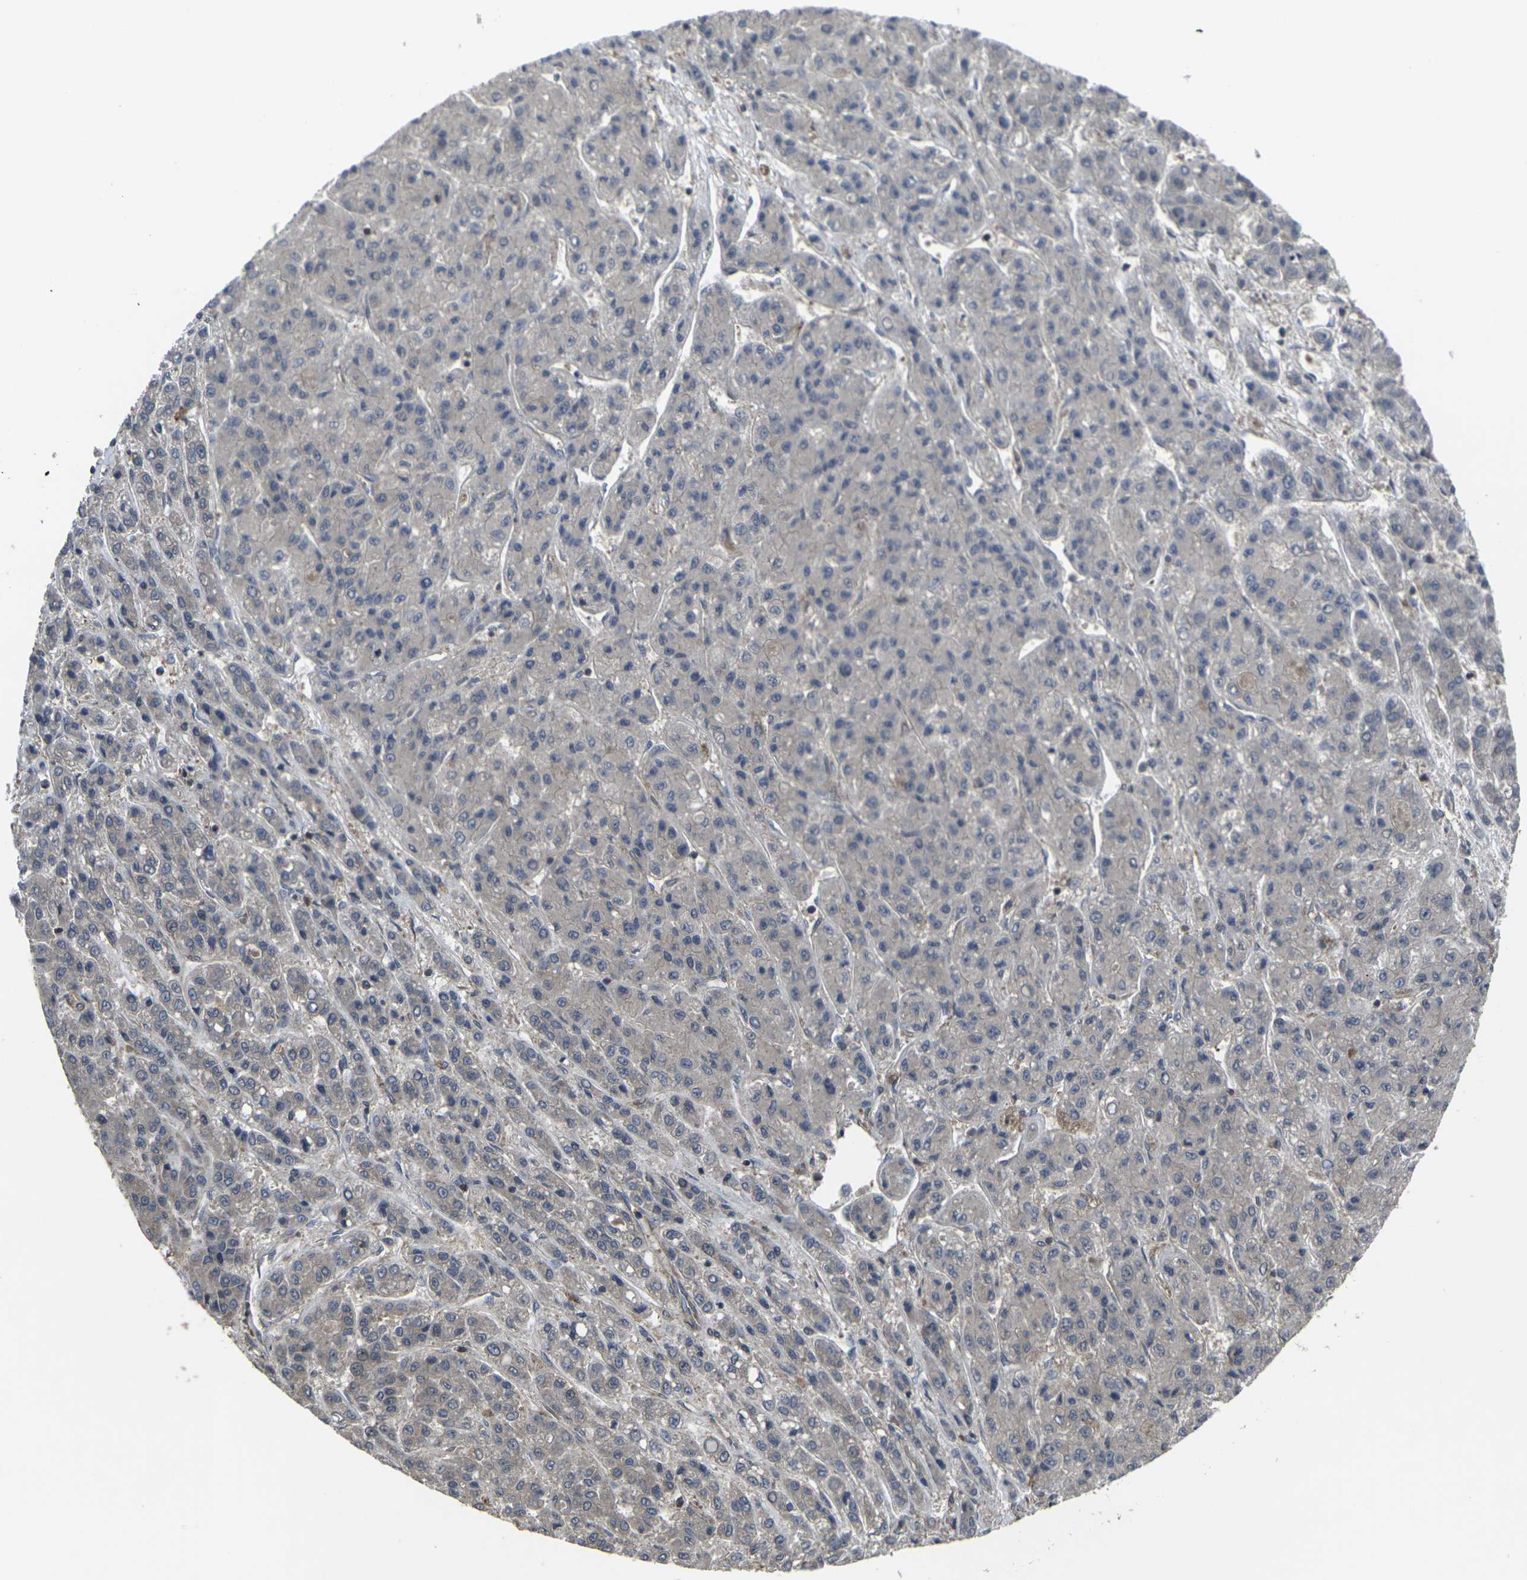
{"staining": {"intensity": "moderate", "quantity": "<25%", "location": "cytoplasmic/membranous"}, "tissue": "liver cancer", "cell_type": "Tumor cells", "image_type": "cancer", "snomed": [{"axis": "morphology", "description": "Carcinoma, Hepatocellular, NOS"}, {"axis": "topography", "description": "Liver"}], "caption": "Immunohistochemical staining of liver cancer demonstrates moderate cytoplasmic/membranous protein staining in about <25% of tumor cells.", "gene": "PRKACB", "patient": {"sex": "male", "age": 70}}